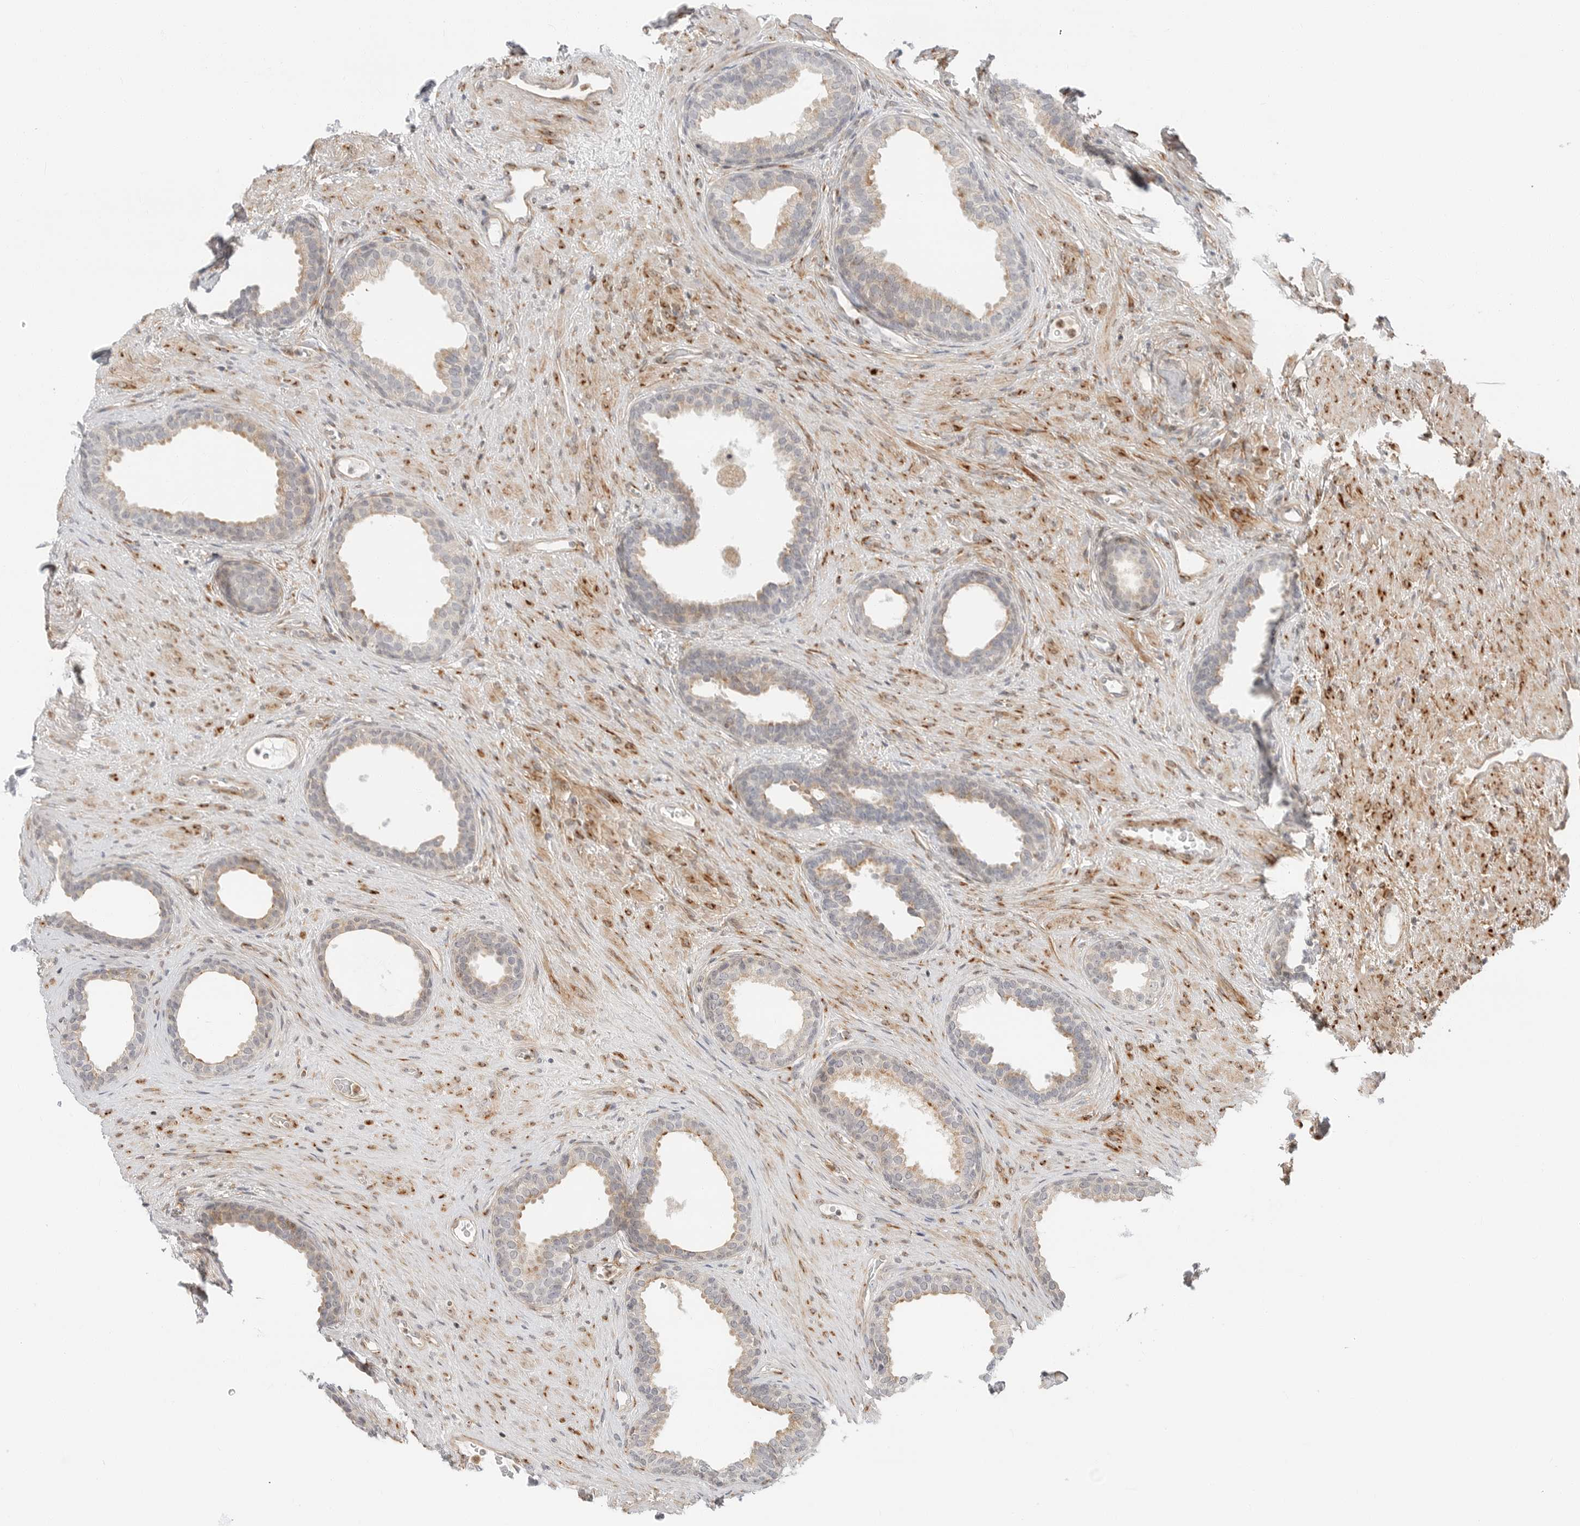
{"staining": {"intensity": "weak", "quantity": "25%-75%", "location": "cytoplasmic/membranous"}, "tissue": "prostate", "cell_type": "Glandular cells", "image_type": "normal", "snomed": [{"axis": "morphology", "description": "Normal tissue, NOS"}, {"axis": "topography", "description": "Prostate"}], "caption": "High-power microscopy captured an IHC micrograph of benign prostate, revealing weak cytoplasmic/membranous staining in approximately 25%-75% of glandular cells. Using DAB (brown) and hematoxylin (blue) stains, captured at high magnification using brightfield microscopy.", "gene": "C1QTNF1", "patient": {"sex": "male", "age": 76}}